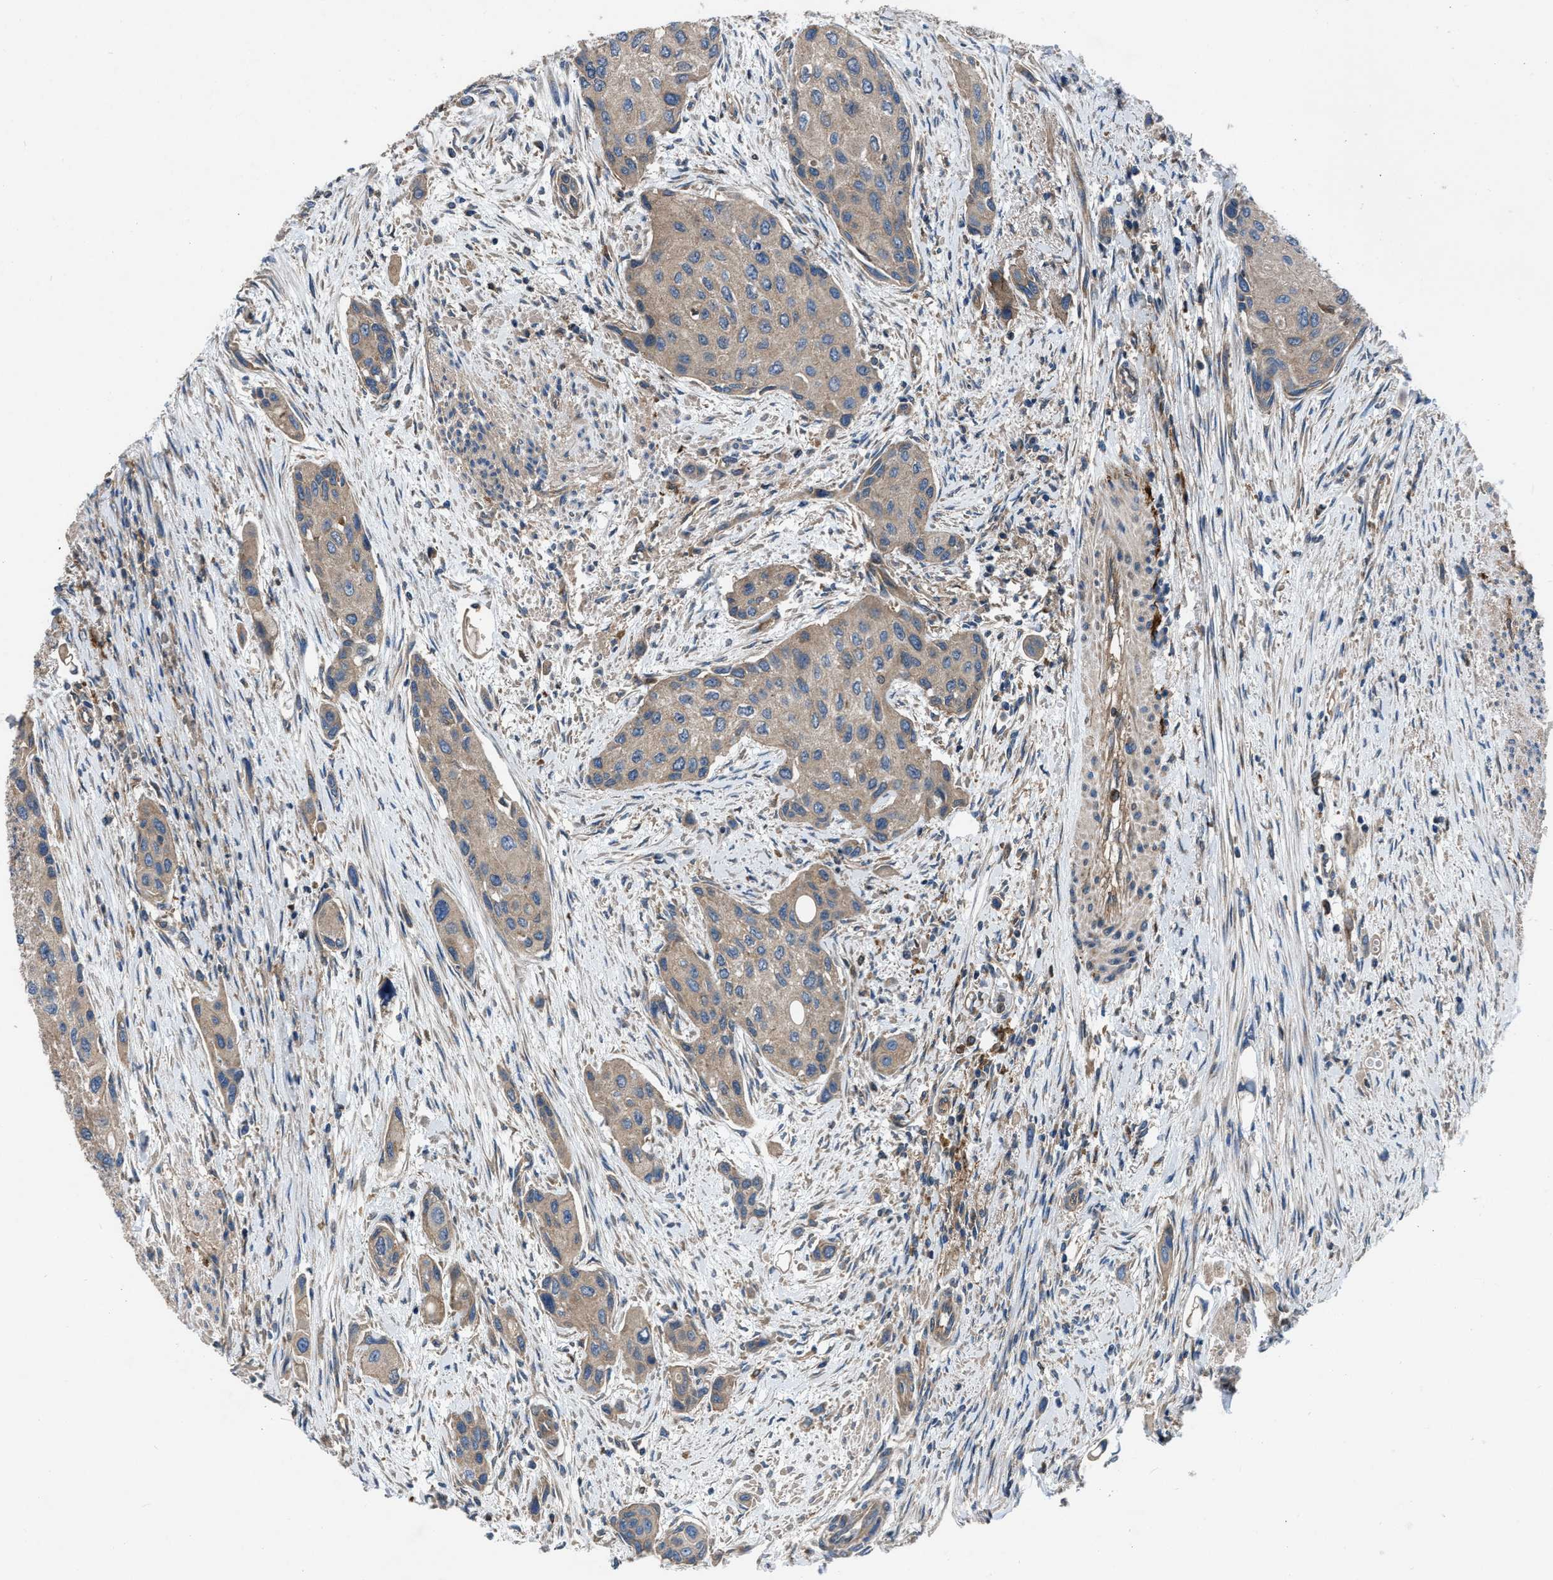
{"staining": {"intensity": "moderate", "quantity": ">75%", "location": "cytoplasmic/membranous"}, "tissue": "urothelial cancer", "cell_type": "Tumor cells", "image_type": "cancer", "snomed": [{"axis": "morphology", "description": "Urothelial carcinoma, High grade"}, {"axis": "topography", "description": "Urinary bladder"}], "caption": "High-power microscopy captured an immunohistochemistry (IHC) image of urothelial cancer, revealing moderate cytoplasmic/membranous staining in approximately >75% of tumor cells.", "gene": "USP25", "patient": {"sex": "female", "age": 56}}